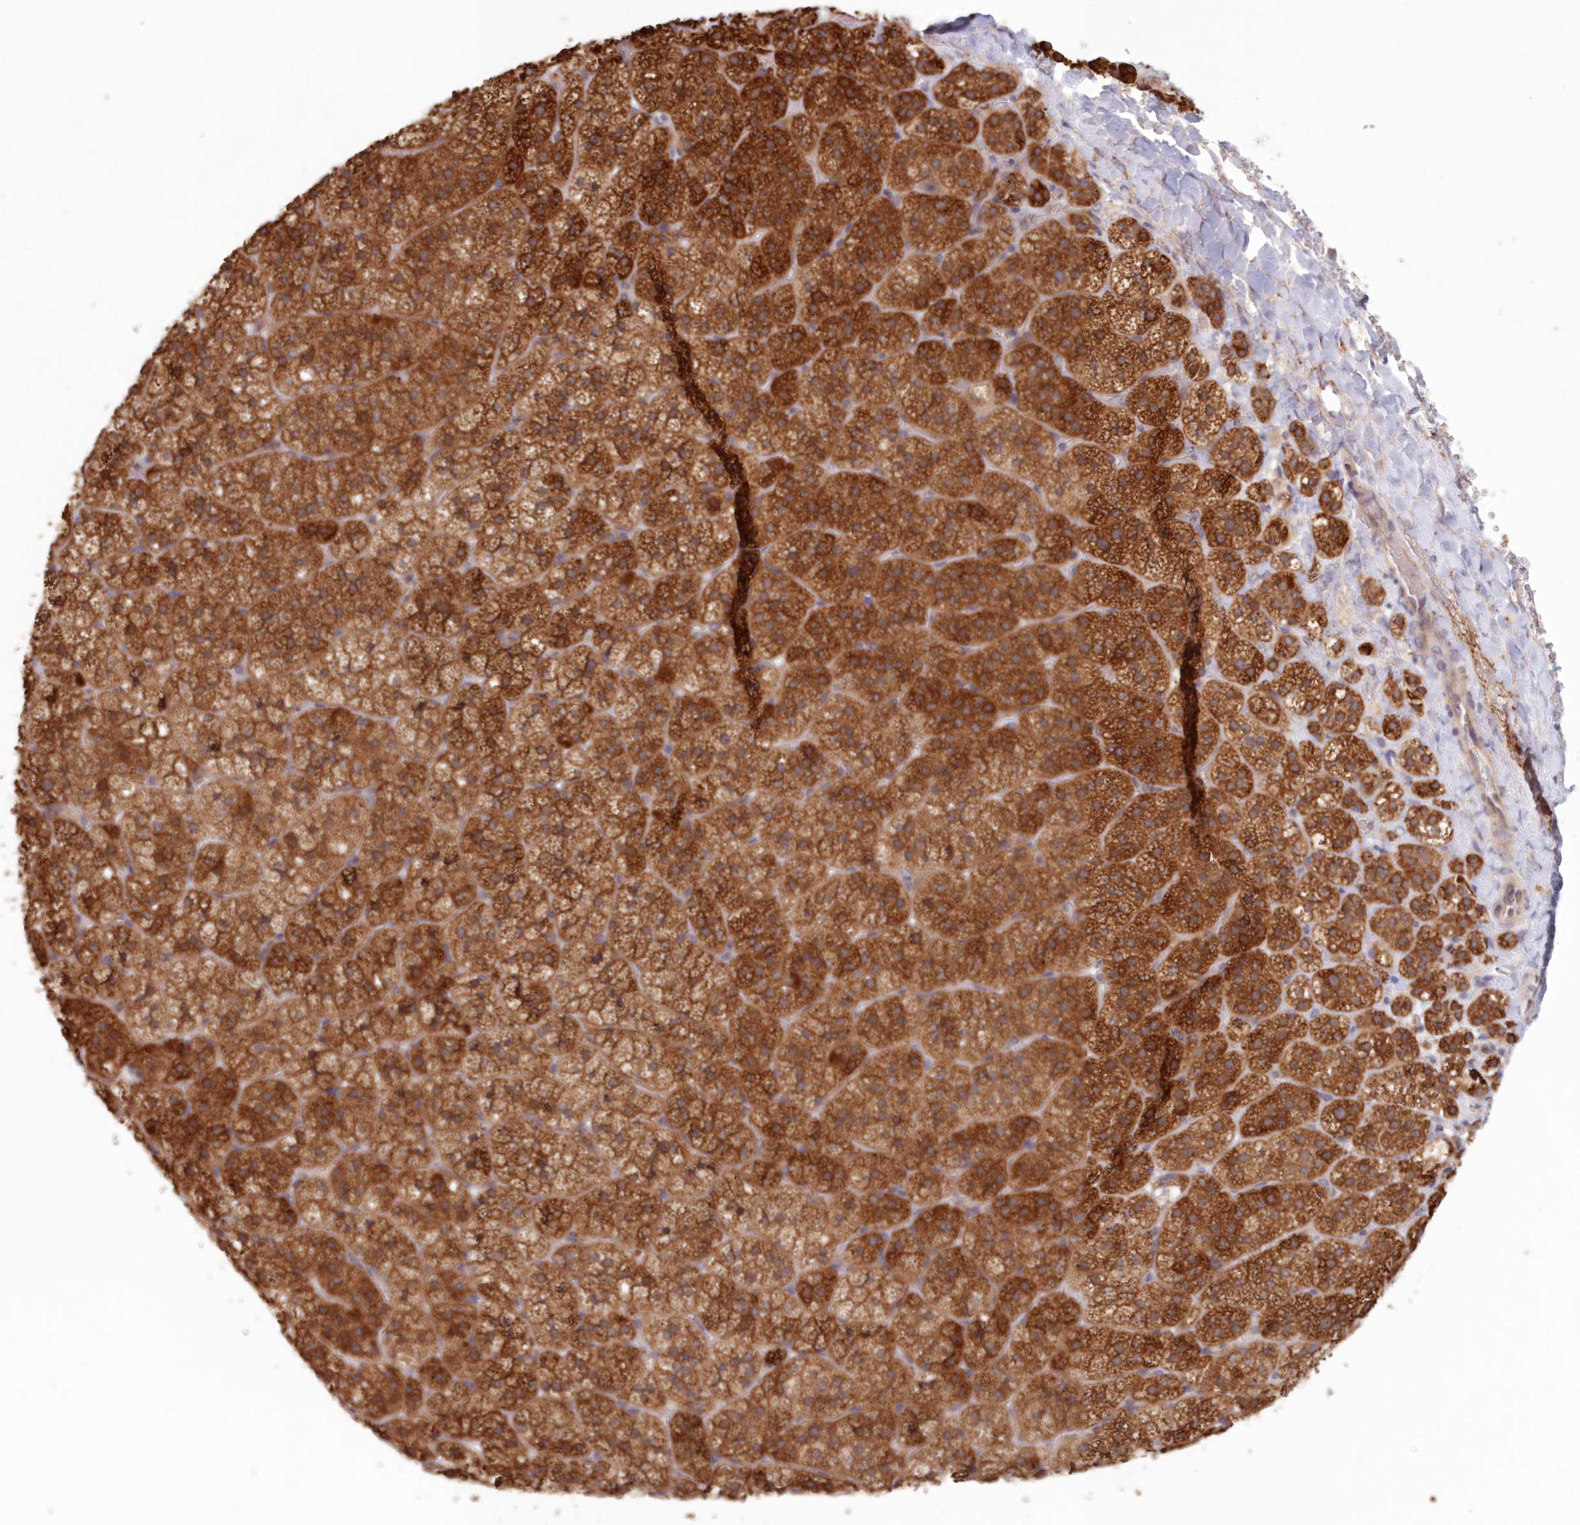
{"staining": {"intensity": "strong", "quantity": ">75%", "location": "cytoplasmic/membranous"}, "tissue": "adrenal gland", "cell_type": "Glandular cells", "image_type": "normal", "snomed": [{"axis": "morphology", "description": "Normal tissue, NOS"}, {"axis": "topography", "description": "Adrenal gland"}], "caption": "IHC of unremarkable human adrenal gland demonstrates high levels of strong cytoplasmic/membranous expression in approximately >75% of glandular cells. (DAB (3,3'-diaminobenzidine) IHC, brown staining for protein, blue staining for nuclei).", "gene": "PCYOX1L", "patient": {"sex": "female", "age": 44}}